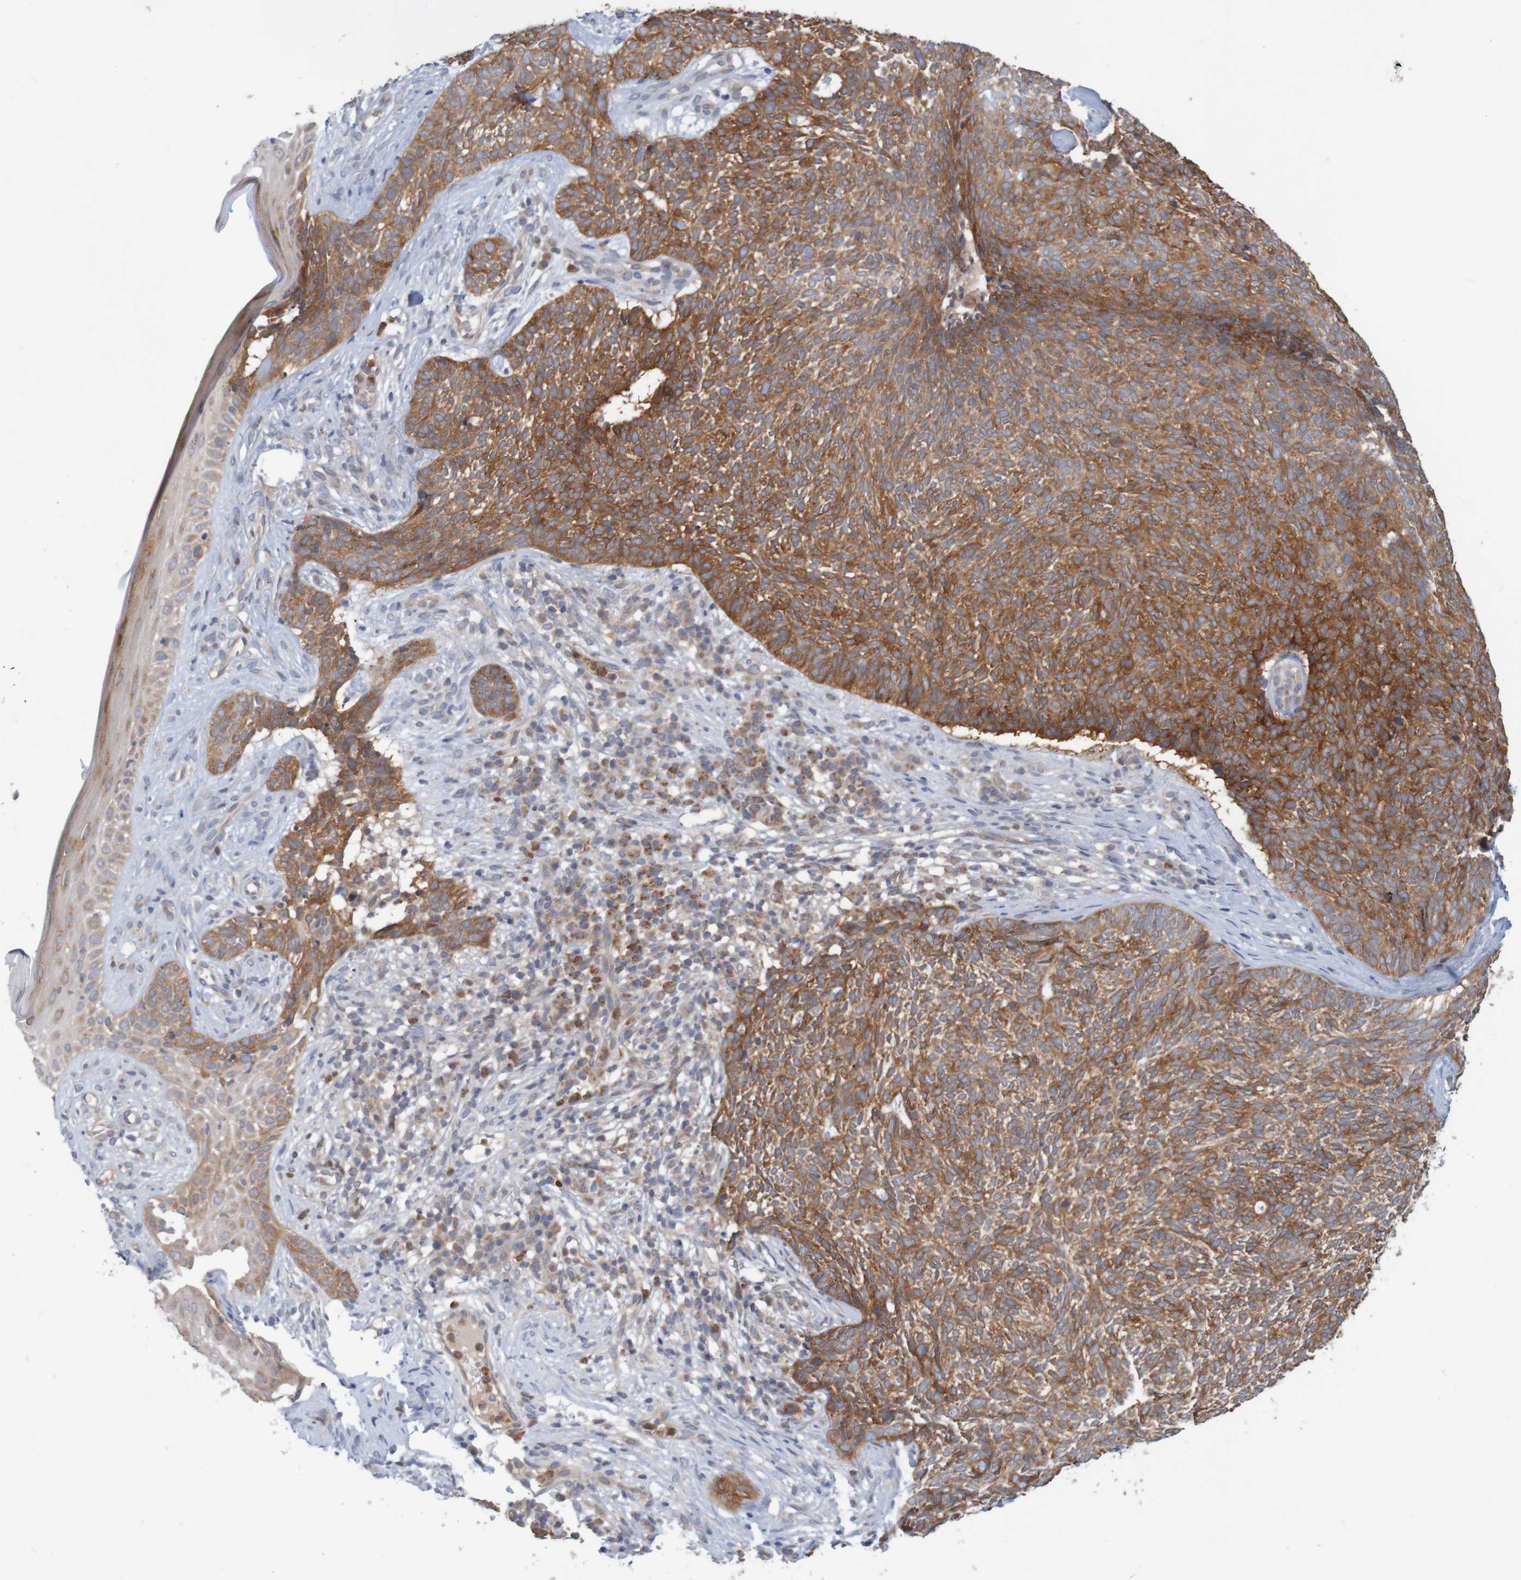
{"staining": {"intensity": "strong", "quantity": ">75%", "location": "cytoplasmic/membranous"}, "tissue": "skin cancer", "cell_type": "Tumor cells", "image_type": "cancer", "snomed": [{"axis": "morphology", "description": "Basal cell carcinoma"}, {"axis": "topography", "description": "Skin"}], "caption": "The image exhibits a brown stain indicating the presence of a protein in the cytoplasmic/membranous of tumor cells in basal cell carcinoma (skin).", "gene": "NAV2", "patient": {"sex": "female", "age": 84}}